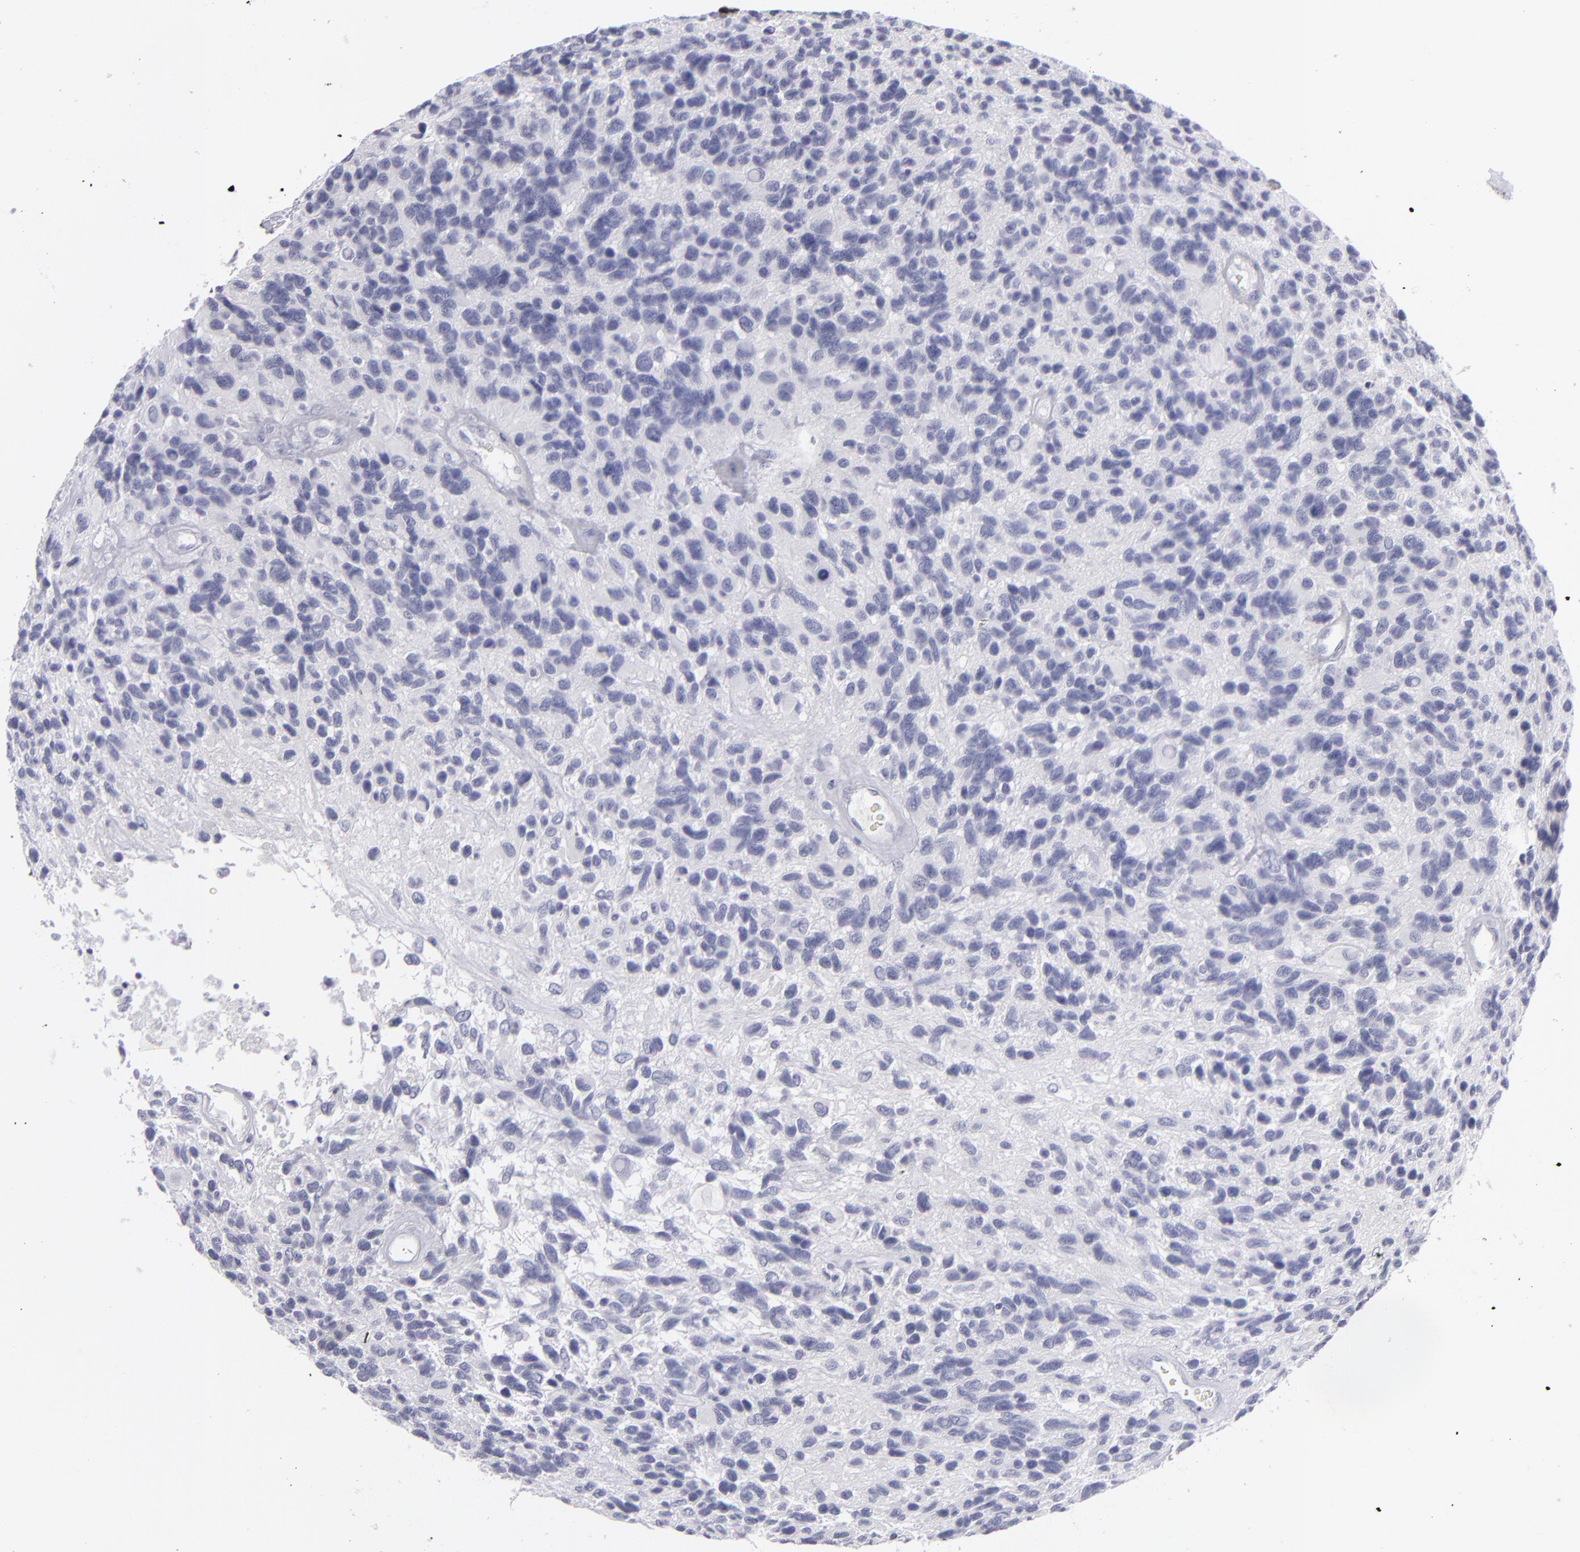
{"staining": {"intensity": "negative", "quantity": "none", "location": "none"}, "tissue": "glioma", "cell_type": "Tumor cells", "image_type": "cancer", "snomed": [{"axis": "morphology", "description": "Glioma, malignant, High grade"}, {"axis": "topography", "description": "Brain"}], "caption": "Malignant glioma (high-grade) stained for a protein using immunohistochemistry exhibits no staining tumor cells.", "gene": "MYH11", "patient": {"sex": "male", "age": 77}}